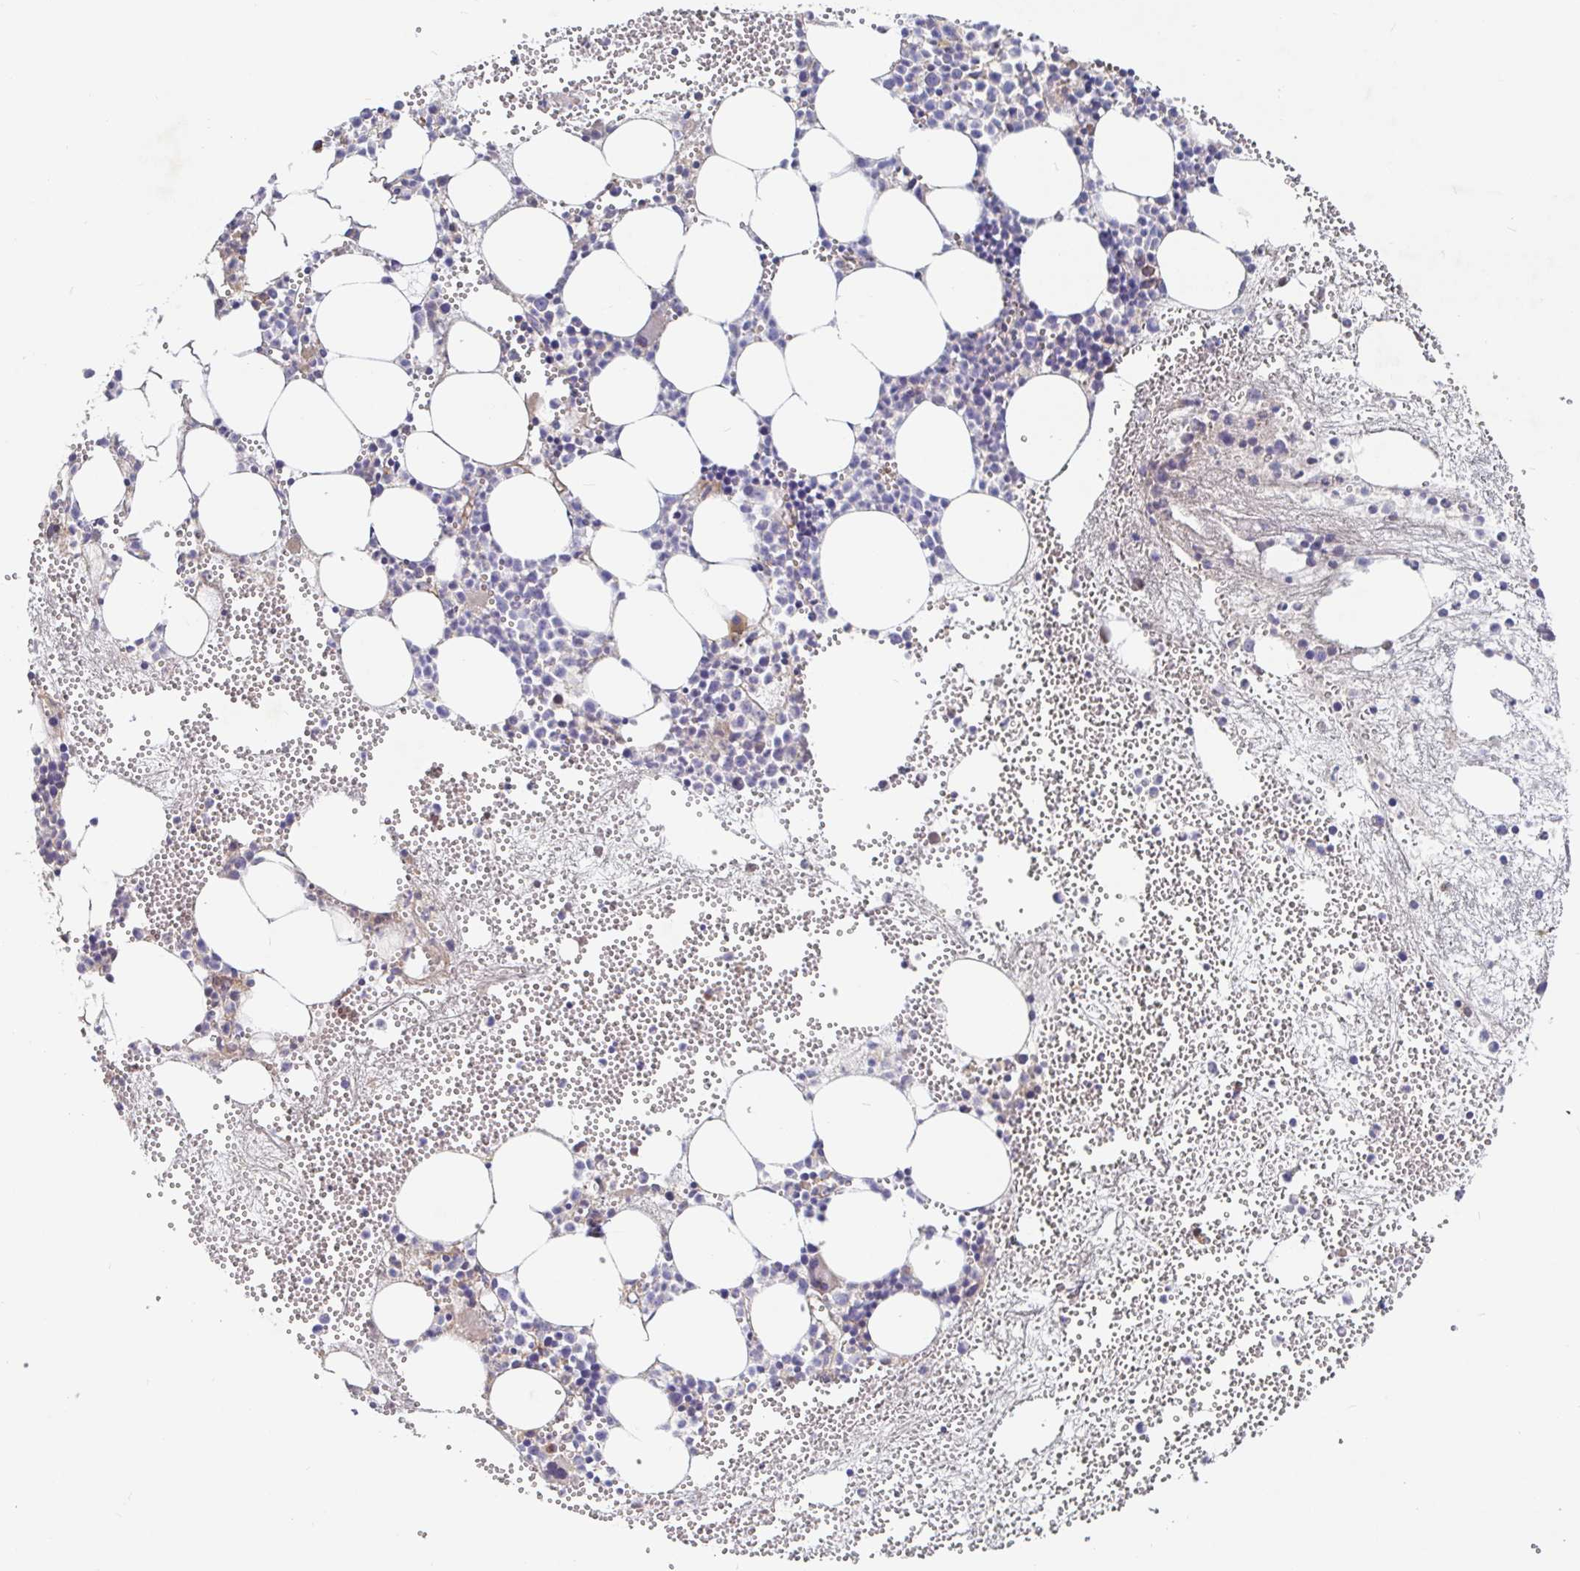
{"staining": {"intensity": "moderate", "quantity": "<25%", "location": "cytoplasmic/membranous"}, "tissue": "bone marrow", "cell_type": "Hematopoietic cells", "image_type": "normal", "snomed": [{"axis": "morphology", "description": "Normal tissue, NOS"}, {"axis": "topography", "description": "Bone marrow"}], "caption": "Immunohistochemical staining of normal bone marrow displays low levels of moderate cytoplasmic/membranous positivity in about <25% of hematopoietic cells.", "gene": "IRAK2", "patient": {"sex": "female", "age": 57}}